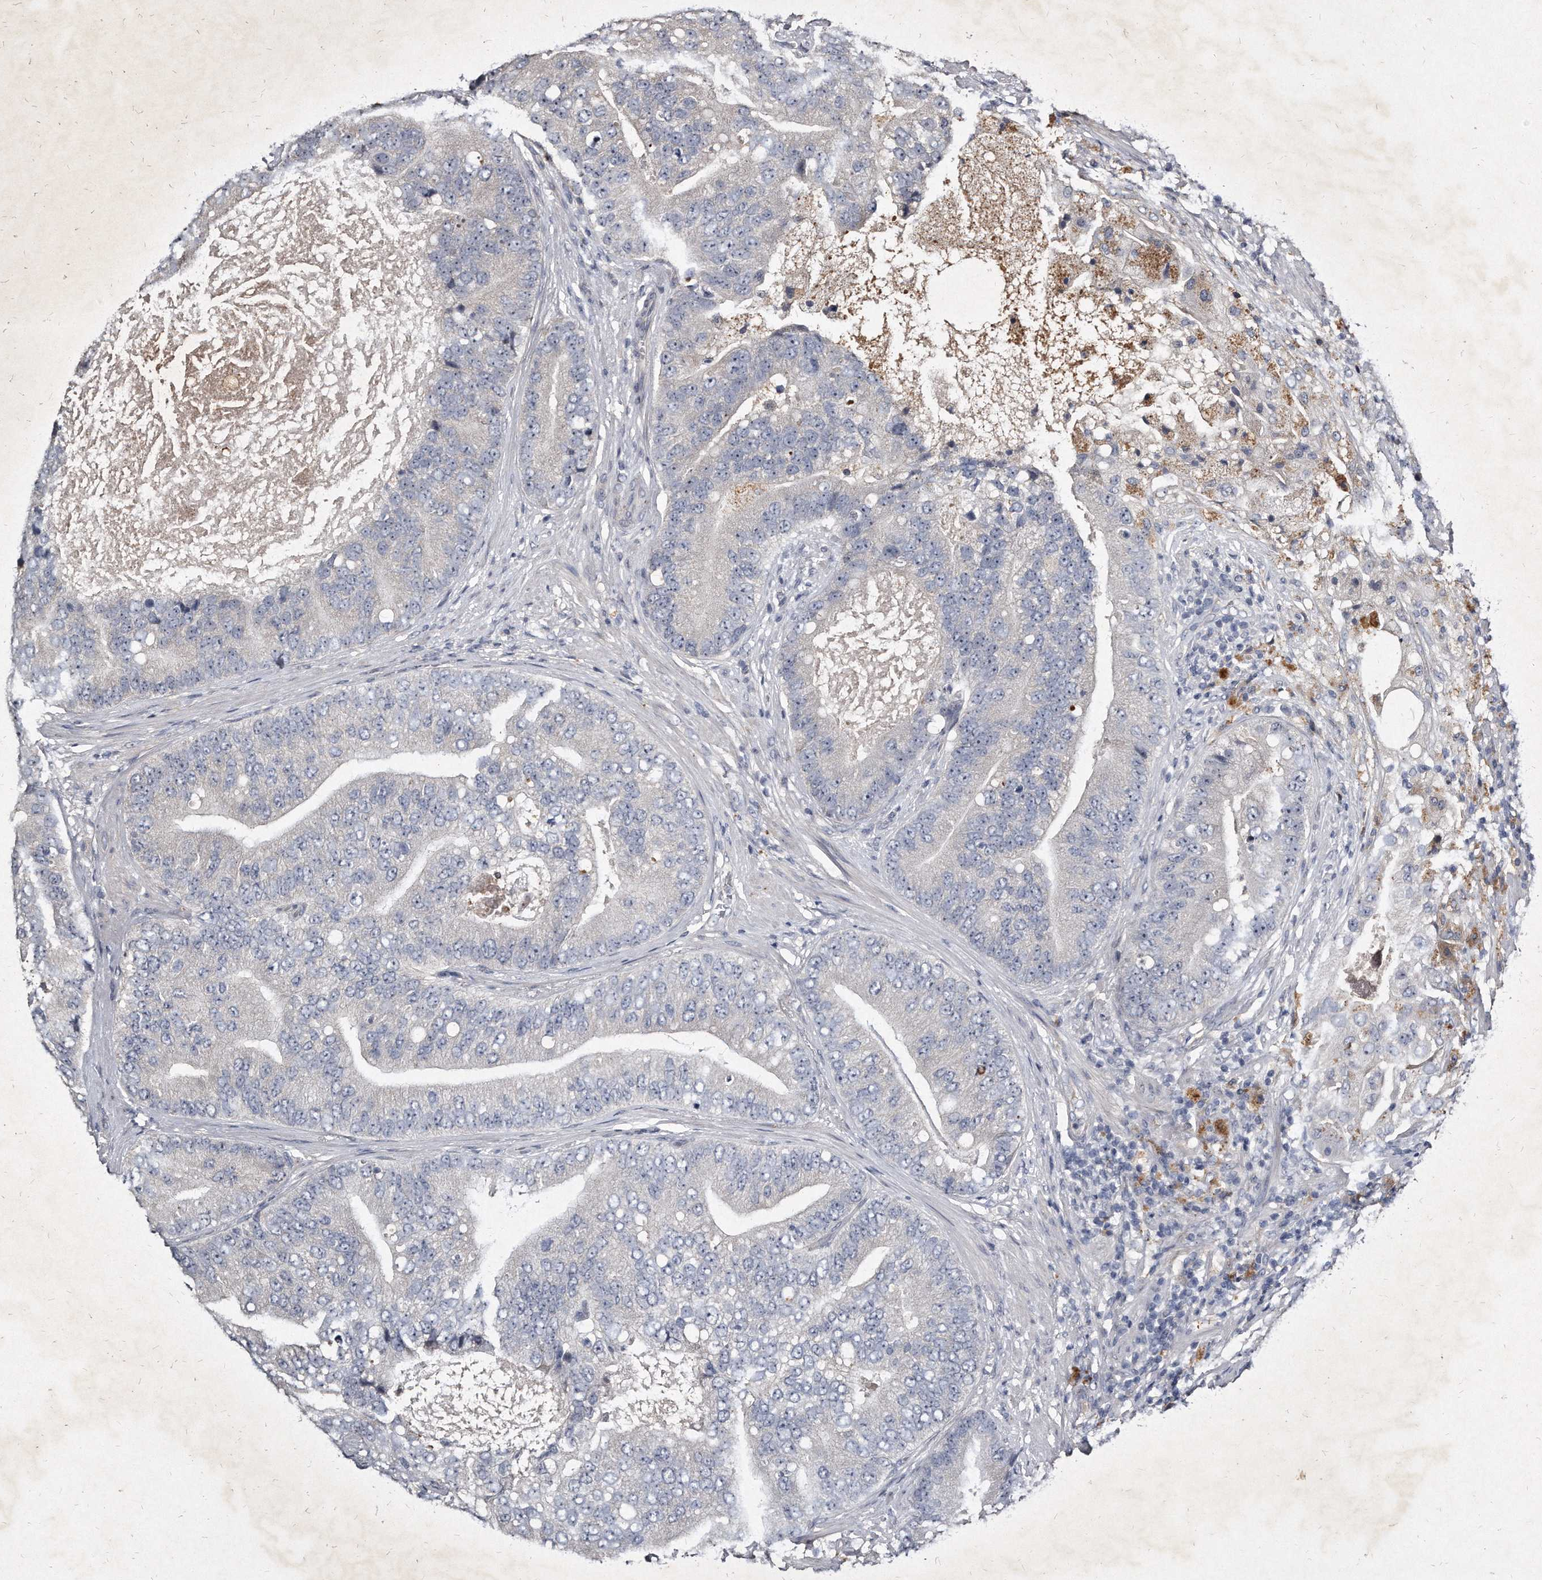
{"staining": {"intensity": "negative", "quantity": "none", "location": "none"}, "tissue": "prostate cancer", "cell_type": "Tumor cells", "image_type": "cancer", "snomed": [{"axis": "morphology", "description": "Adenocarcinoma, High grade"}, {"axis": "topography", "description": "Prostate"}], "caption": "Histopathology image shows no significant protein positivity in tumor cells of prostate cancer (adenocarcinoma (high-grade)).", "gene": "KLHDC3", "patient": {"sex": "male", "age": 70}}